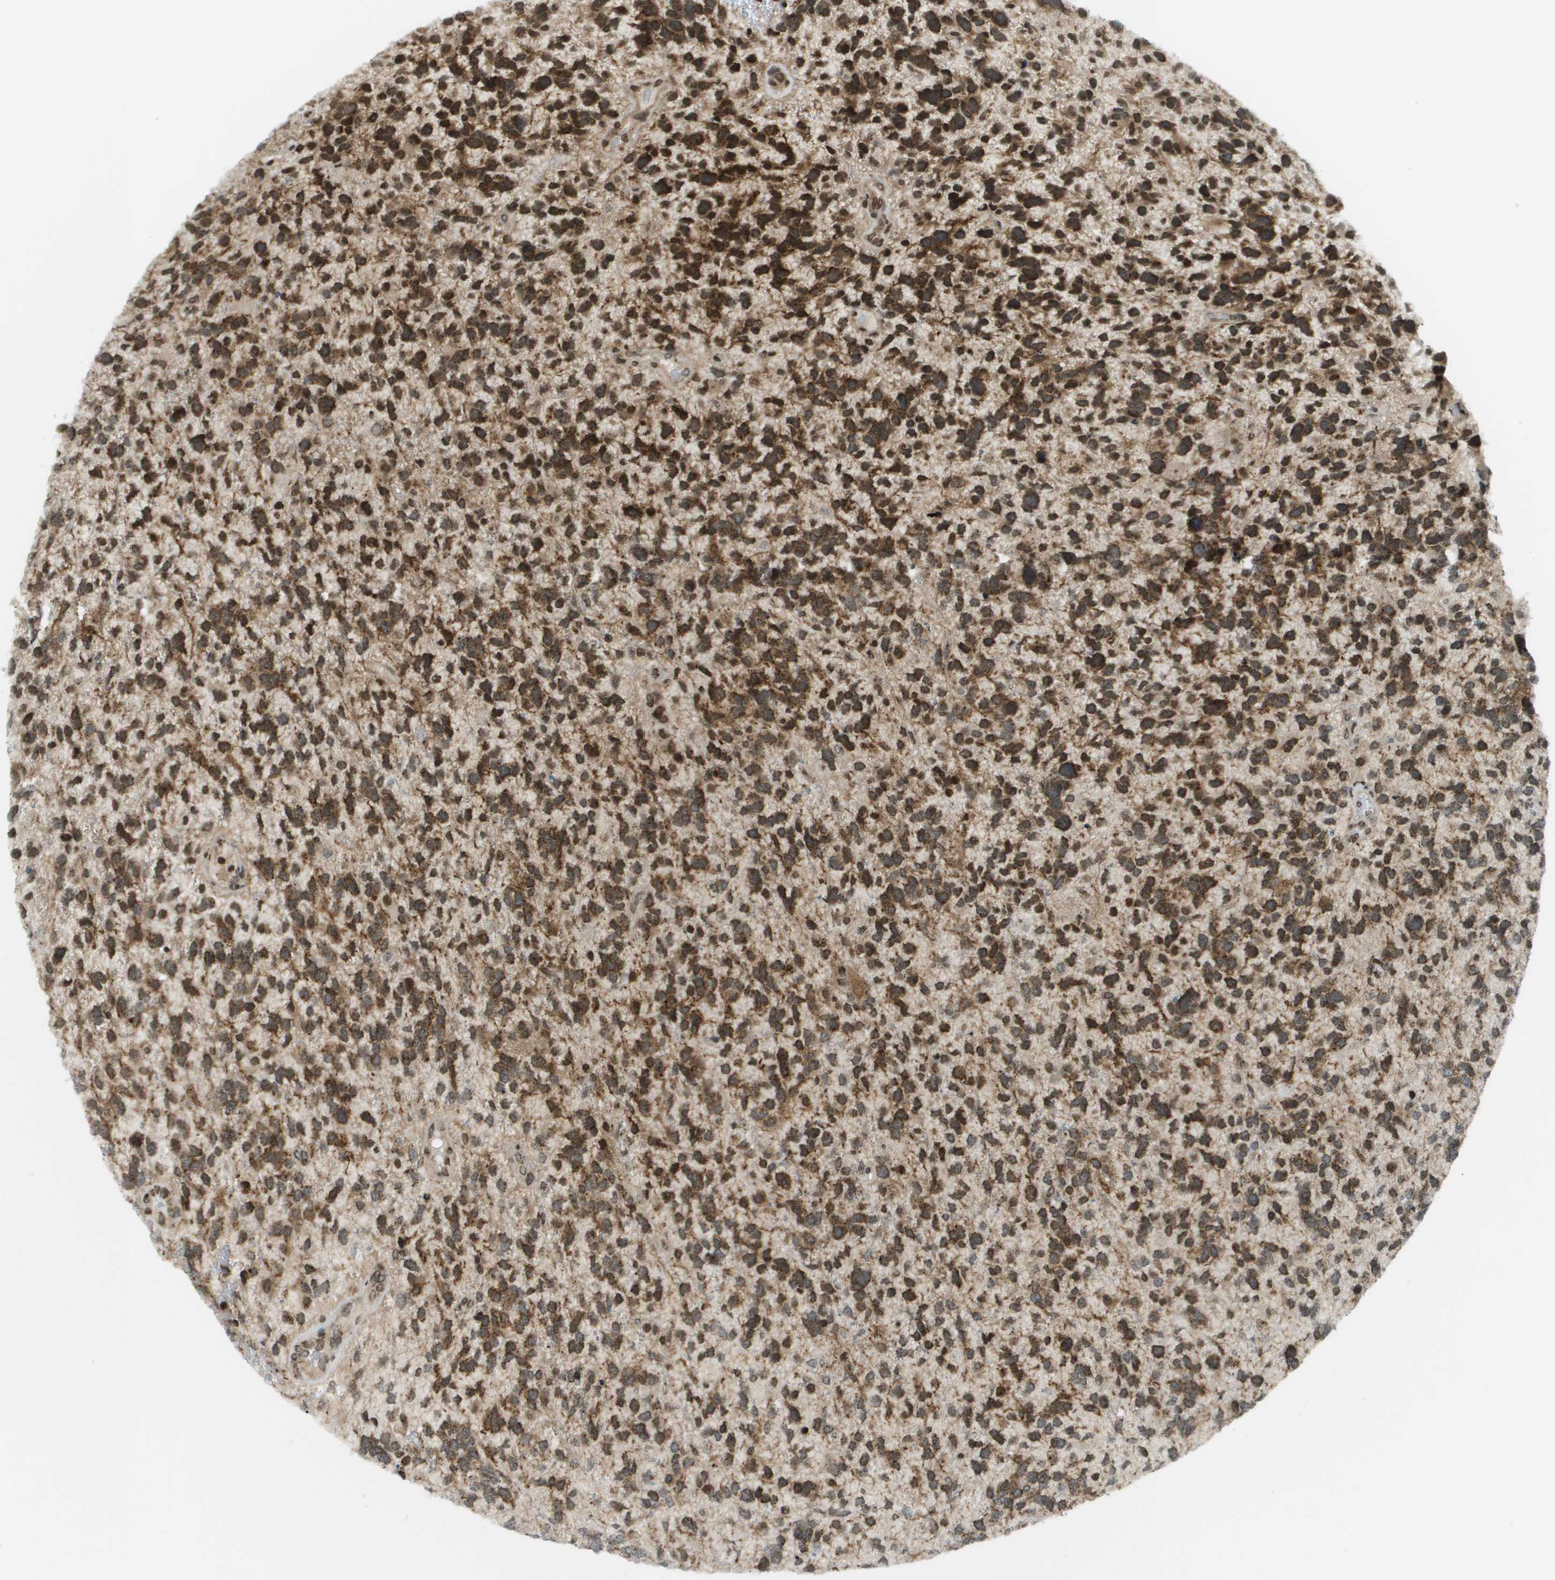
{"staining": {"intensity": "strong", "quantity": ">75%", "location": "cytoplasmic/membranous"}, "tissue": "glioma", "cell_type": "Tumor cells", "image_type": "cancer", "snomed": [{"axis": "morphology", "description": "Glioma, malignant, High grade"}, {"axis": "topography", "description": "Brain"}], "caption": "IHC of malignant high-grade glioma displays high levels of strong cytoplasmic/membranous staining in about >75% of tumor cells.", "gene": "EVC", "patient": {"sex": "female", "age": 58}}